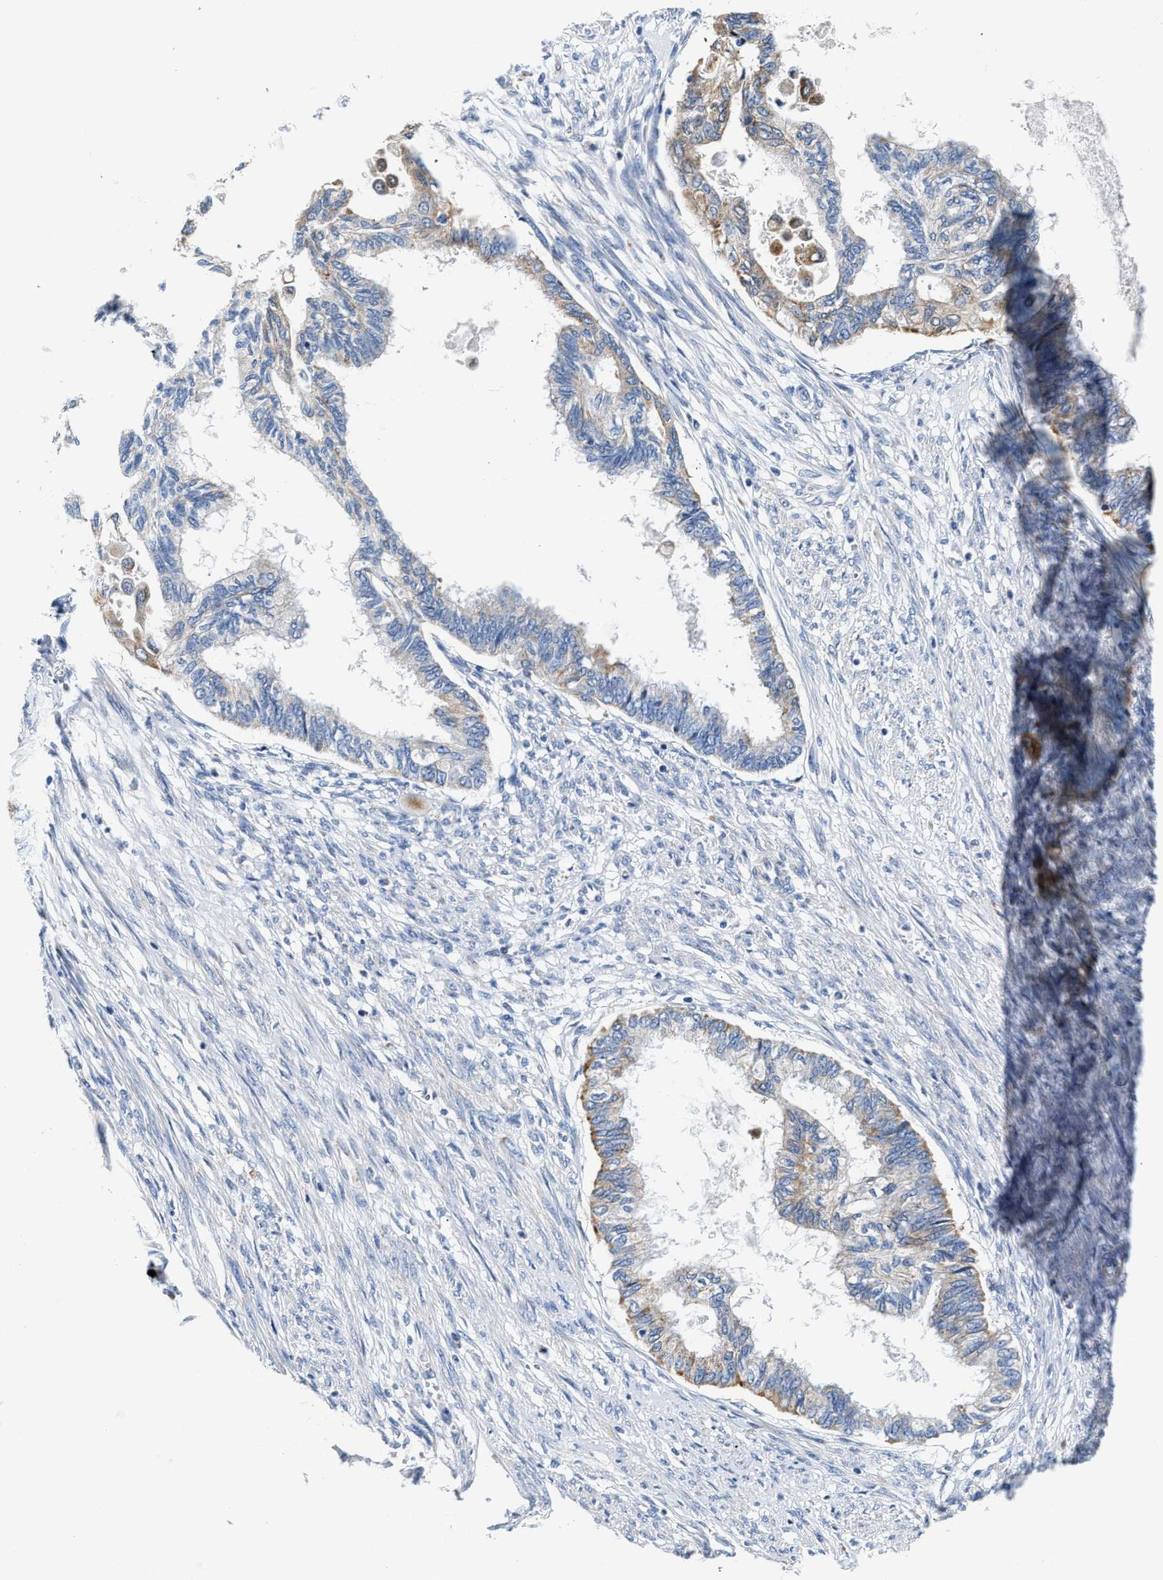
{"staining": {"intensity": "moderate", "quantity": "<25%", "location": "cytoplasmic/membranous"}, "tissue": "cervical cancer", "cell_type": "Tumor cells", "image_type": "cancer", "snomed": [{"axis": "morphology", "description": "Normal tissue, NOS"}, {"axis": "morphology", "description": "Adenocarcinoma, NOS"}, {"axis": "topography", "description": "Cervix"}, {"axis": "topography", "description": "Endometrium"}], "caption": "Brown immunohistochemical staining in cervical cancer demonstrates moderate cytoplasmic/membranous staining in about <25% of tumor cells. The staining is performed using DAB brown chromogen to label protein expression. The nuclei are counter-stained blue using hematoxylin.", "gene": "ACADVL", "patient": {"sex": "female", "age": 86}}